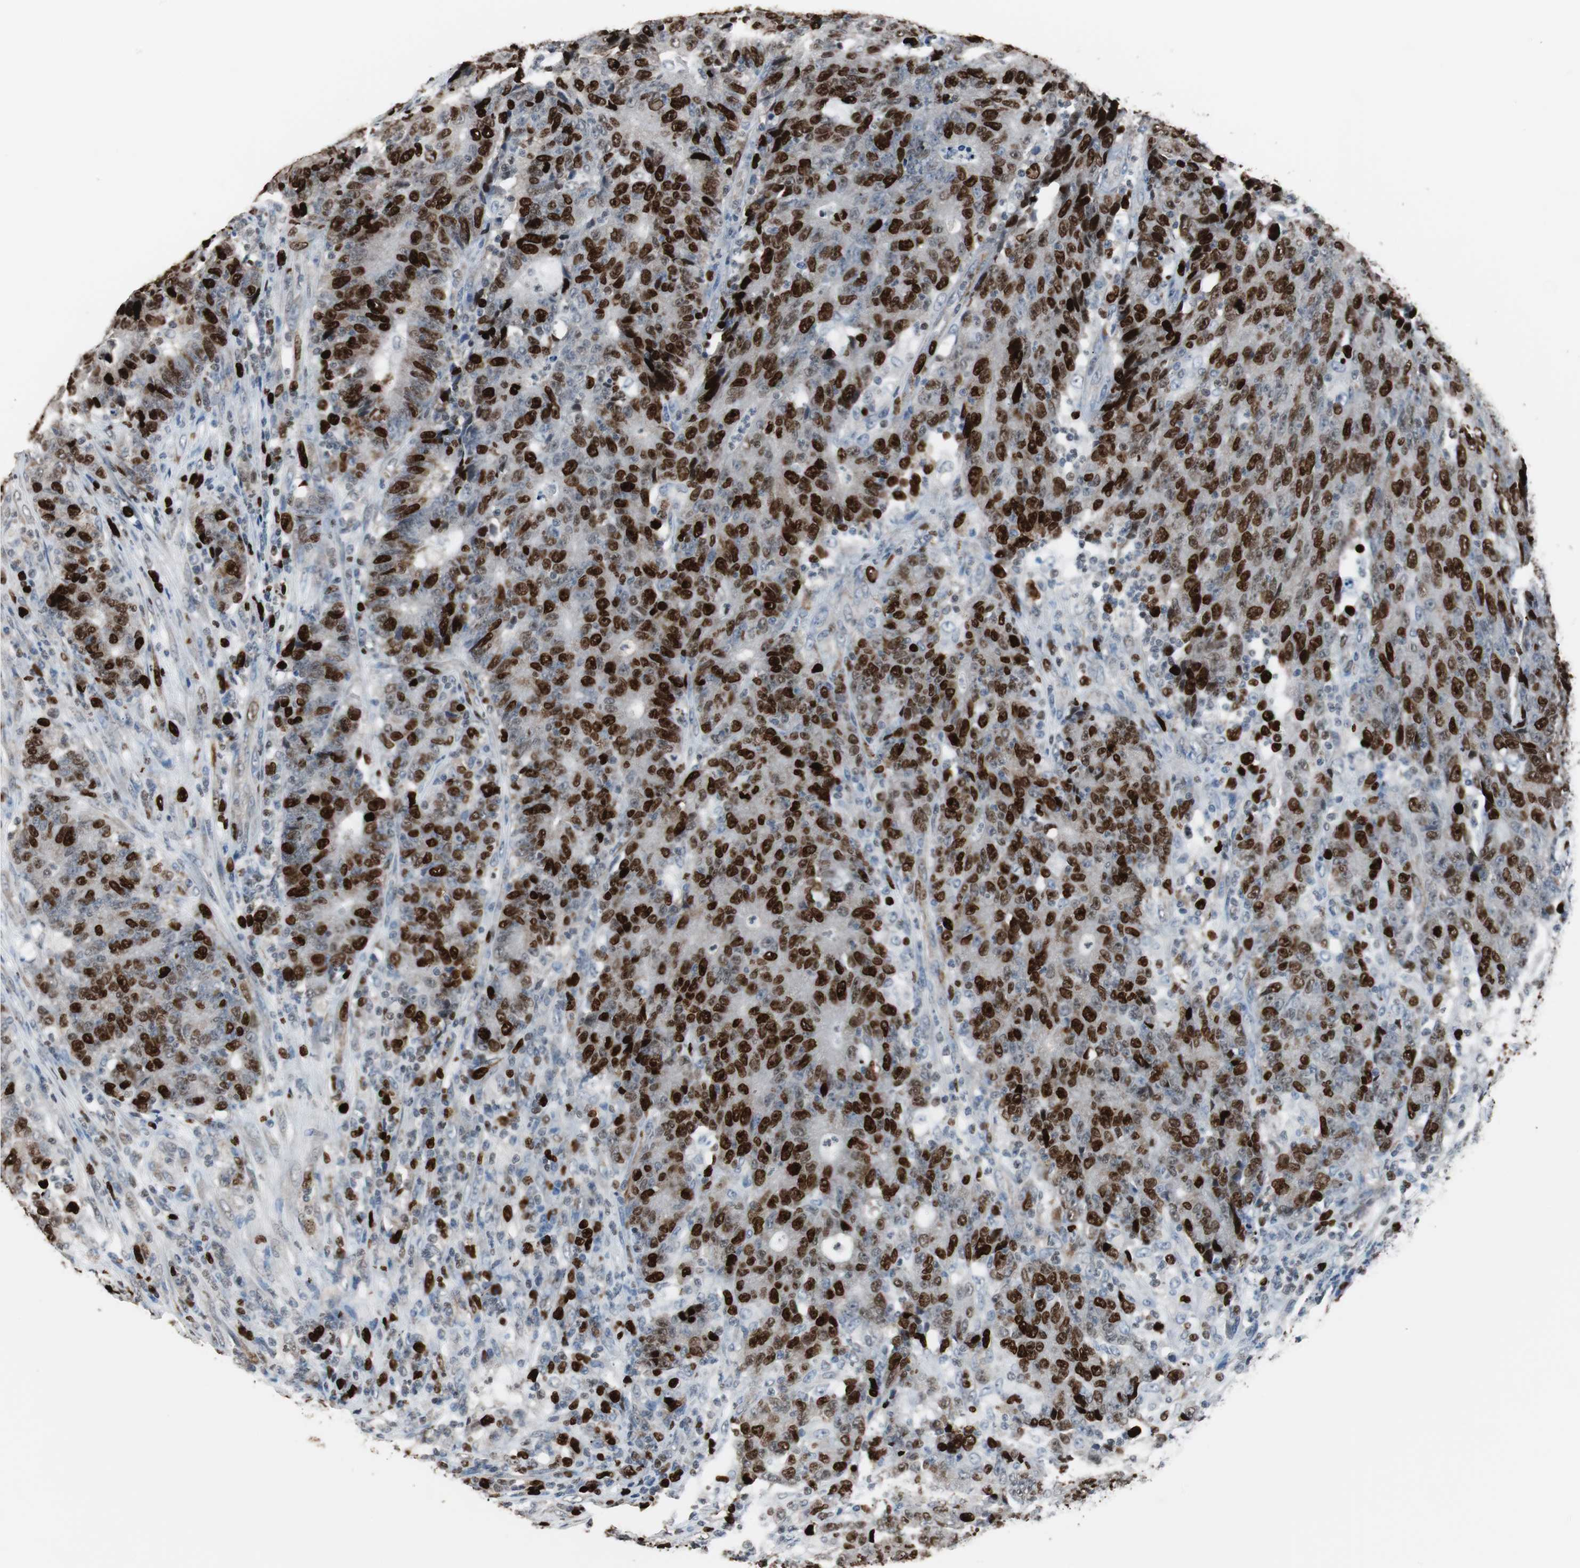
{"staining": {"intensity": "strong", "quantity": ">75%", "location": "nuclear"}, "tissue": "colorectal cancer", "cell_type": "Tumor cells", "image_type": "cancer", "snomed": [{"axis": "morphology", "description": "Normal tissue, NOS"}, {"axis": "morphology", "description": "Adenocarcinoma, NOS"}, {"axis": "topography", "description": "Colon"}], "caption": "This micrograph exhibits colorectal adenocarcinoma stained with IHC to label a protein in brown. The nuclear of tumor cells show strong positivity for the protein. Nuclei are counter-stained blue.", "gene": "TOP2A", "patient": {"sex": "female", "age": 75}}